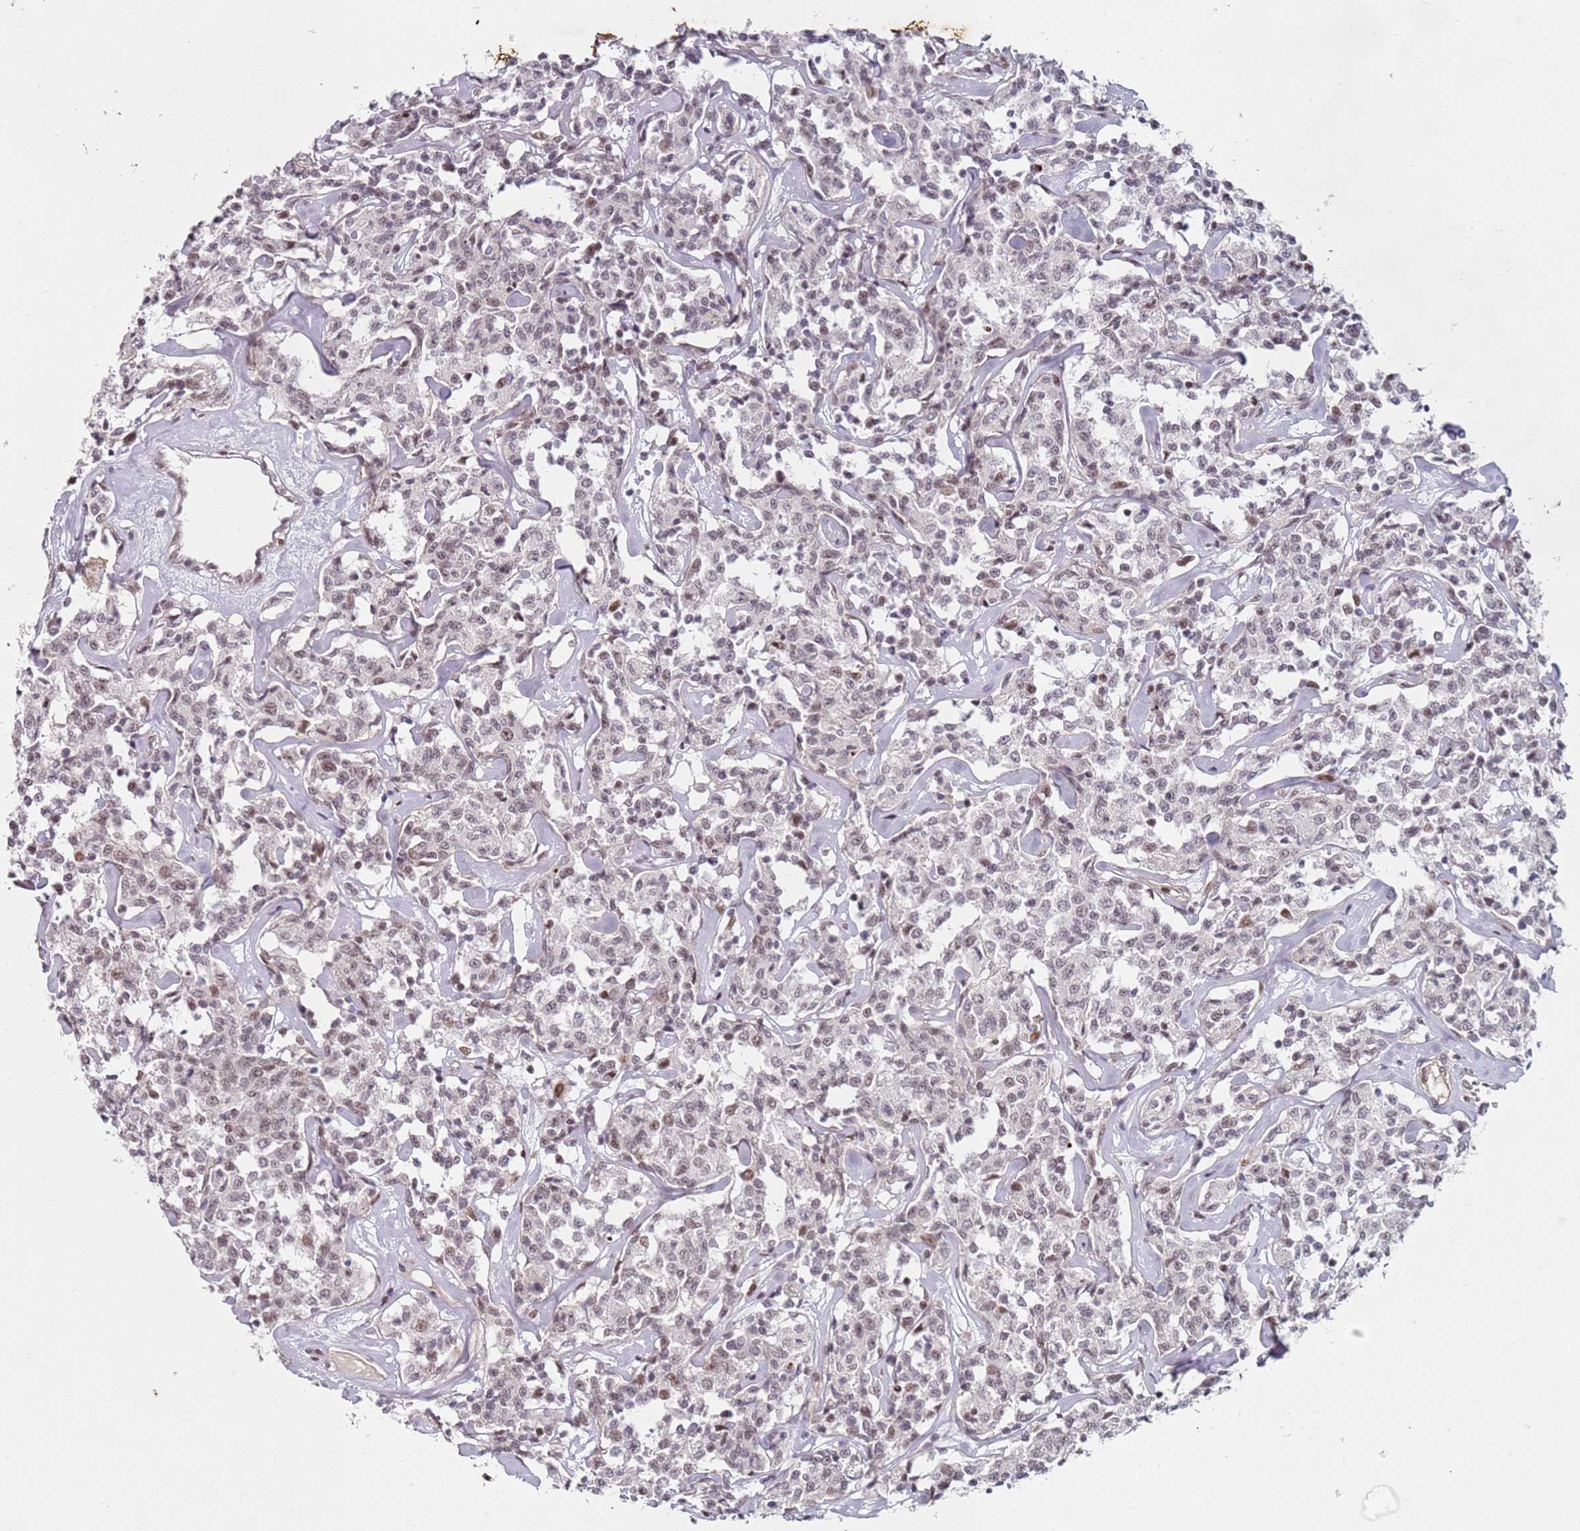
{"staining": {"intensity": "weak", "quantity": ">75%", "location": "nuclear"}, "tissue": "lymphoma", "cell_type": "Tumor cells", "image_type": "cancer", "snomed": [{"axis": "morphology", "description": "Malignant lymphoma, non-Hodgkin's type, Low grade"}, {"axis": "topography", "description": "Small intestine"}], "caption": "Tumor cells show weak nuclear expression in about >75% of cells in malignant lymphoma, non-Hodgkin's type (low-grade).", "gene": "ATF6B", "patient": {"sex": "female", "age": 59}}